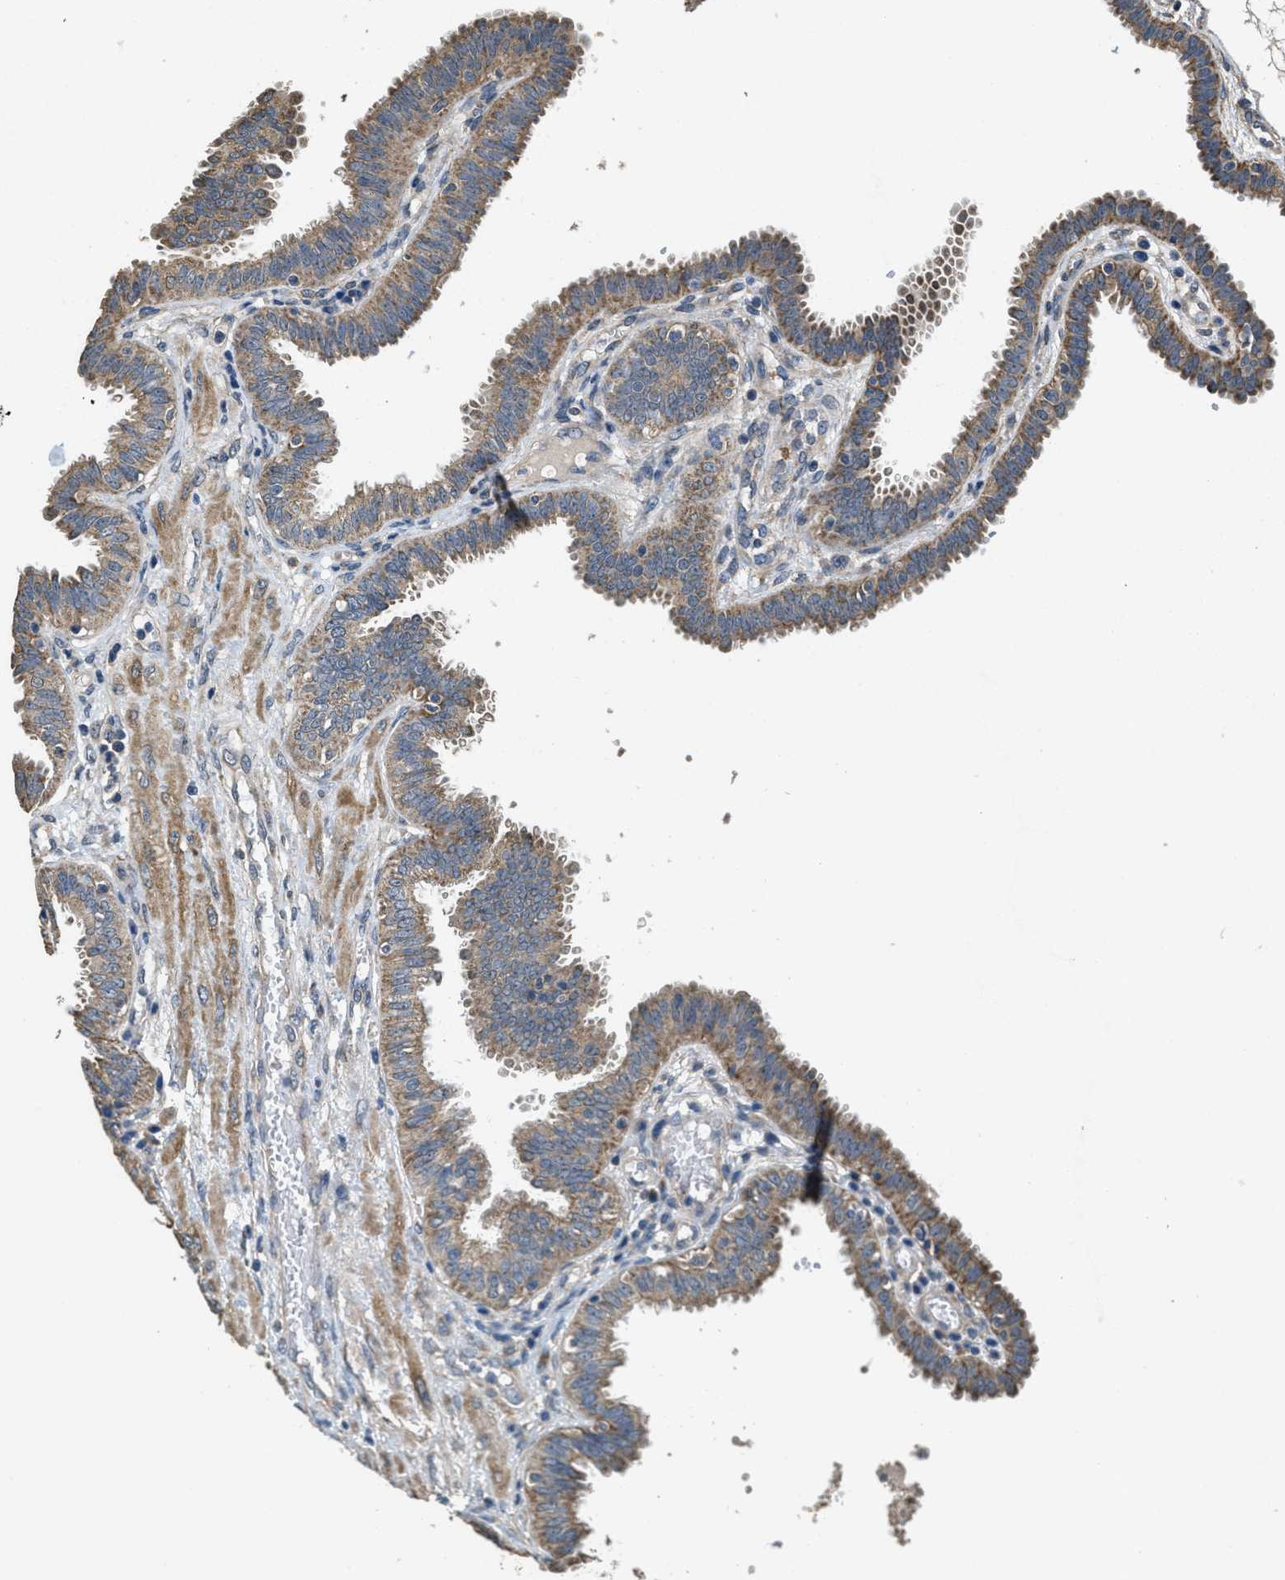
{"staining": {"intensity": "moderate", "quantity": ">75%", "location": "cytoplasmic/membranous"}, "tissue": "fallopian tube", "cell_type": "Glandular cells", "image_type": "normal", "snomed": [{"axis": "morphology", "description": "Normal tissue, NOS"}, {"axis": "topography", "description": "Fallopian tube"}], "caption": "Immunohistochemistry of benign human fallopian tube shows medium levels of moderate cytoplasmic/membranous expression in about >75% of glandular cells. (DAB IHC, brown staining for protein, blue staining for nuclei).", "gene": "THBS2", "patient": {"sex": "female", "age": 32}}